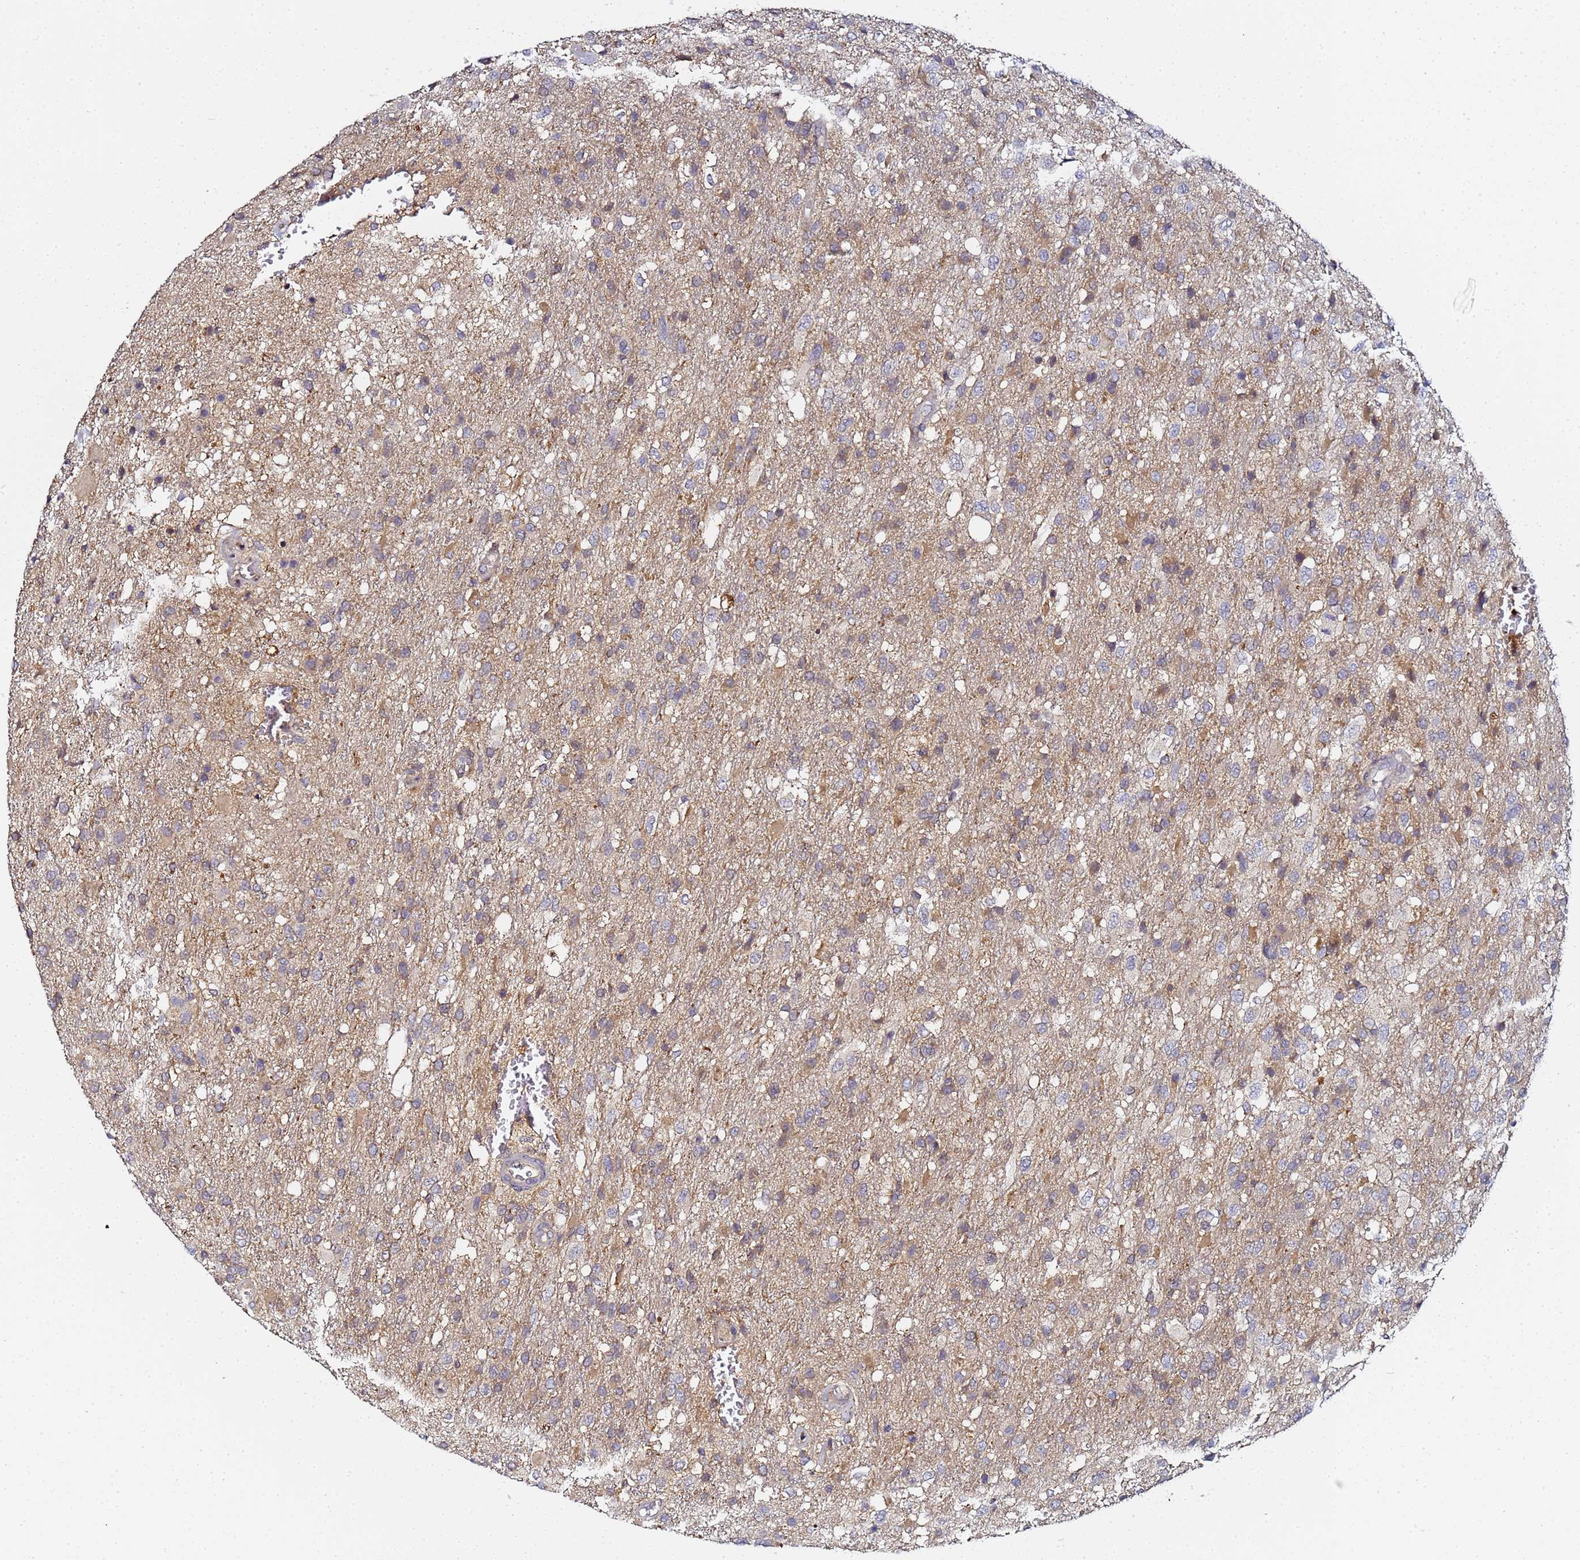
{"staining": {"intensity": "weak", "quantity": "25%-75%", "location": "cytoplasmic/membranous"}, "tissue": "glioma", "cell_type": "Tumor cells", "image_type": "cancer", "snomed": [{"axis": "morphology", "description": "Glioma, malignant, High grade"}, {"axis": "topography", "description": "Brain"}], "caption": "Protein staining by IHC displays weak cytoplasmic/membranous positivity in approximately 25%-75% of tumor cells in malignant glioma (high-grade).", "gene": "LRRC69", "patient": {"sex": "female", "age": 74}}